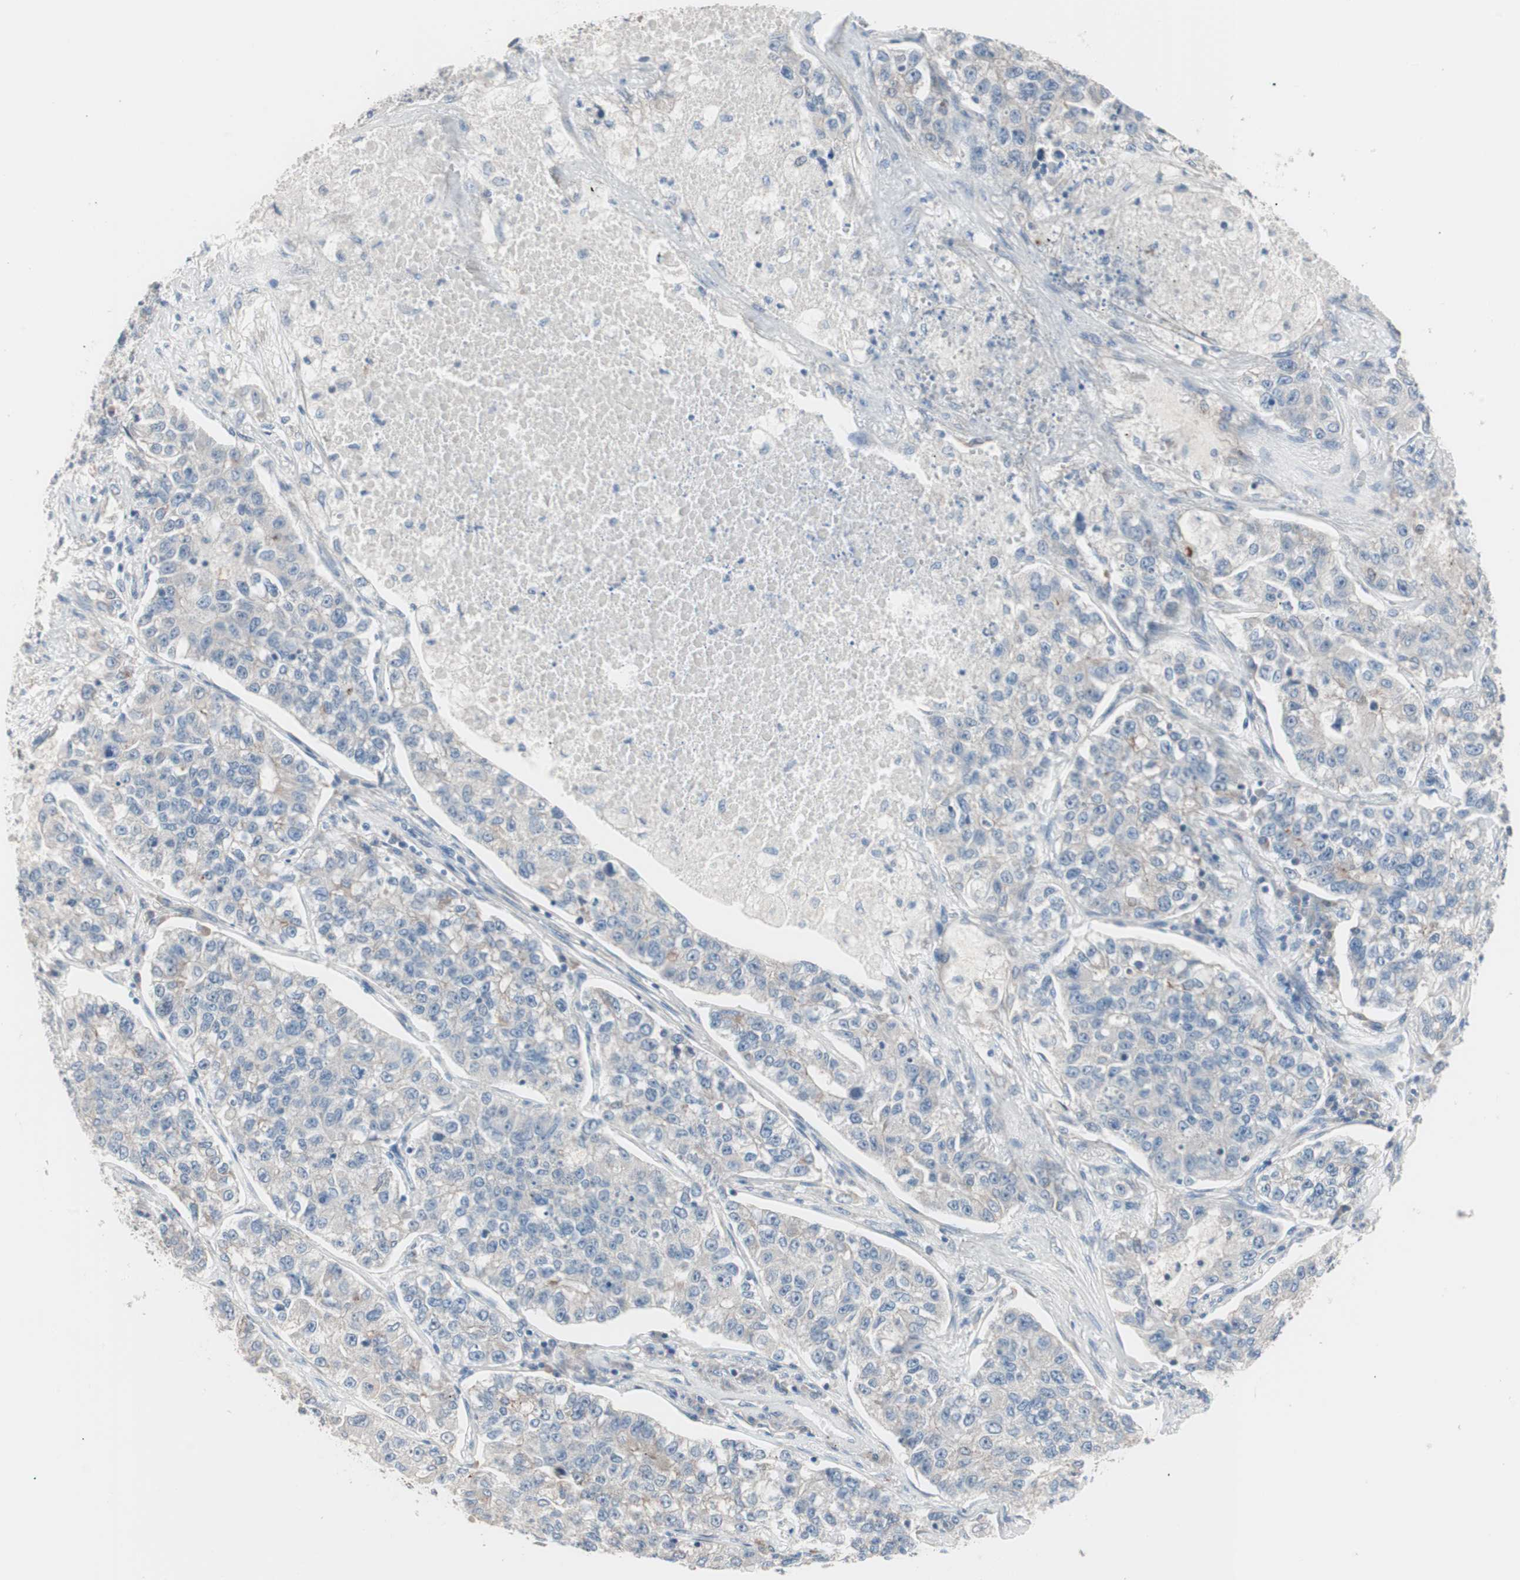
{"staining": {"intensity": "negative", "quantity": "none", "location": "none"}, "tissue": "lung cancer", "cell_type": "Tumor cells", "image_type": "cancer", "snomed": [{"axis": "morphology", "description": "Adenocarcinoma, NOS"}, {"axis": "topography", "description": "Lung"}], "caption": "Image shows no significant protein staining in tumor cells of lung adenocarcinoma.", "gene": "SMG1", "patient": {"sex": "male", "age": 49}}